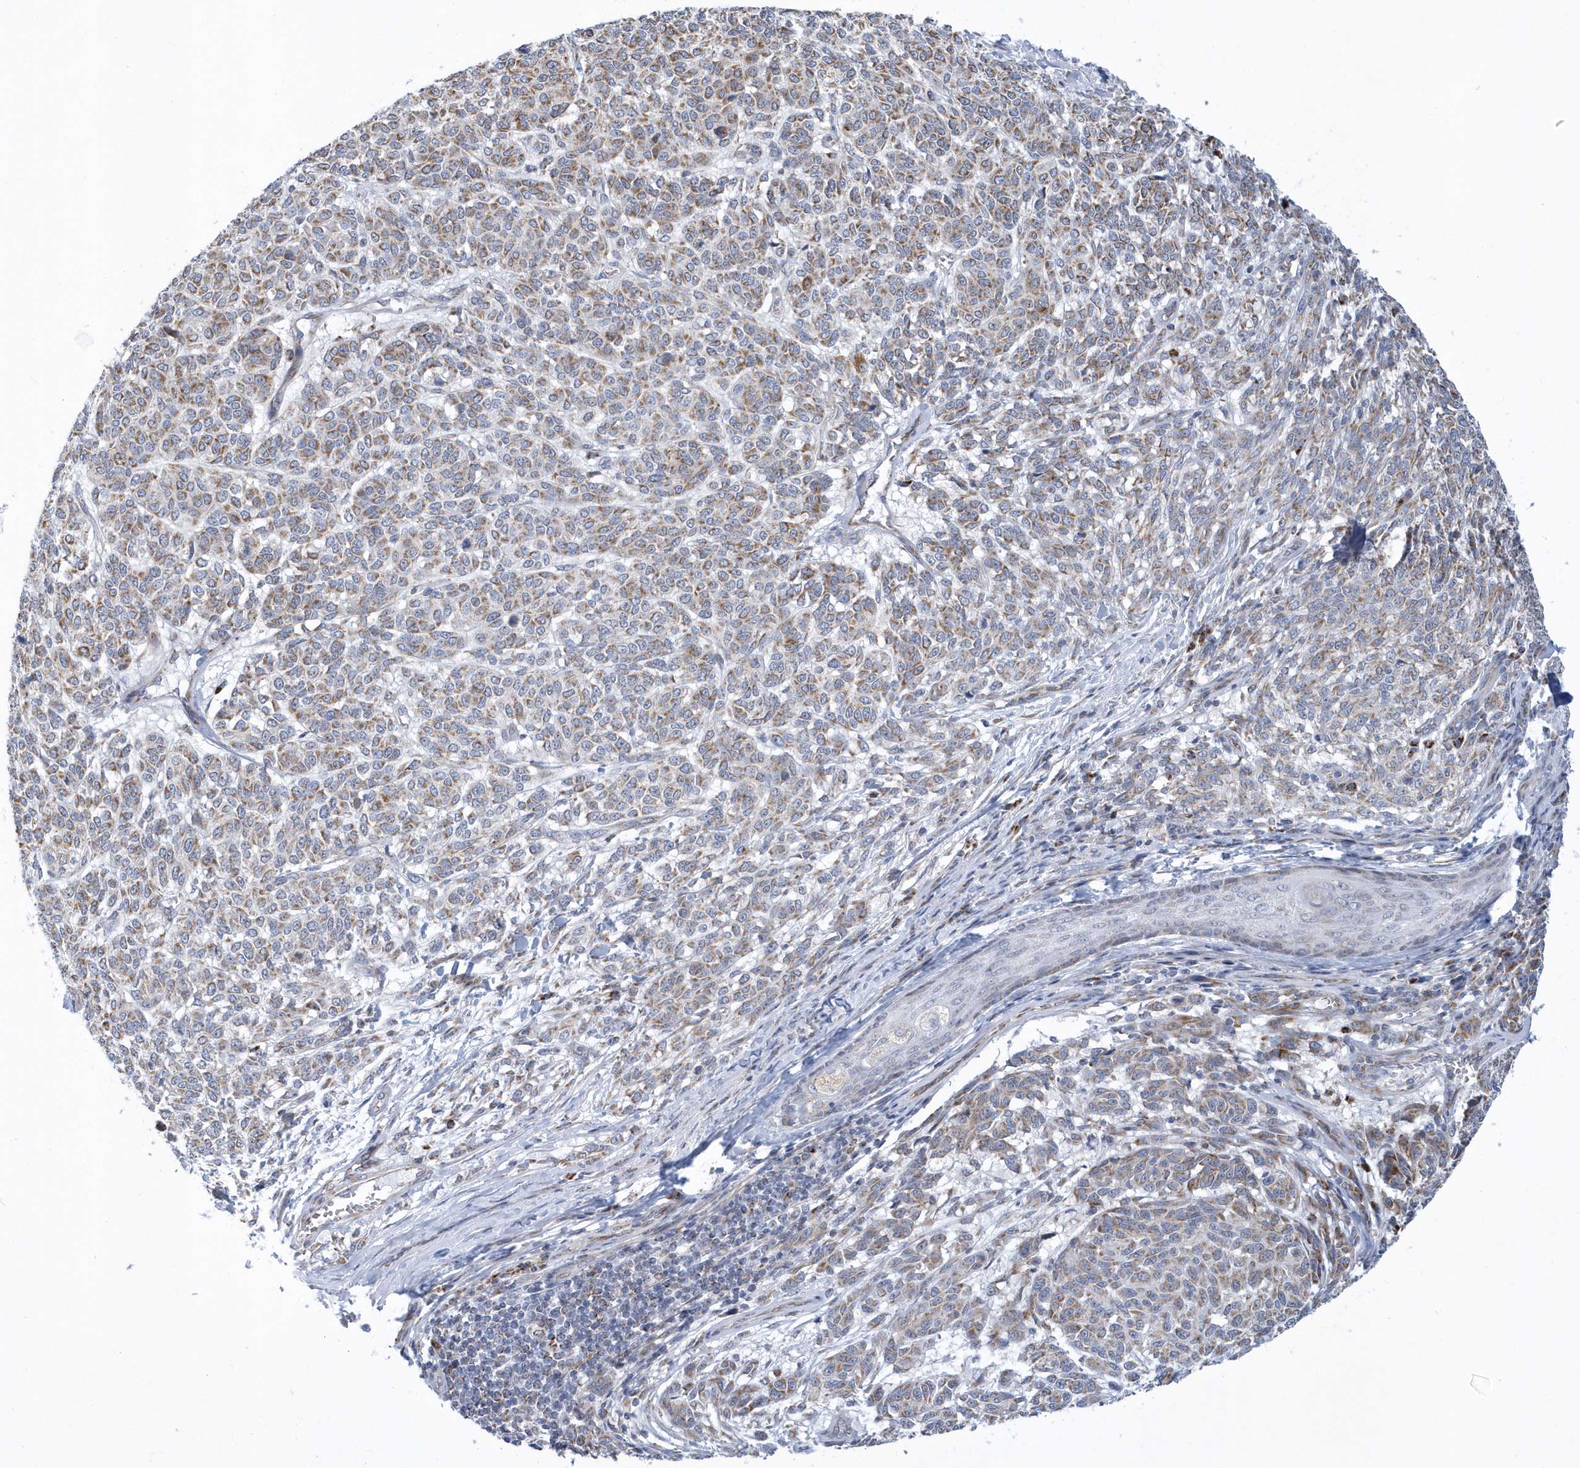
{"staining": {"intensity": "moderate", "quantity": "25%-75%", "location": "cytoplasmic/membranous"}, "tissue": "melanoma", "cell_type": "Tumor cells", "image_type": "cancer", "snomed": [{"axis": "morphology", "description": "Malignant melanoma, NOS"}, {"axis": "topography", "description": "Skin"}], "caption": "Human malignant melanoma stained with a protein marker shows moderate staining in tumor cells.", "gene": "VWA5B2", "patient": {"sex": "male", "age": 49}}